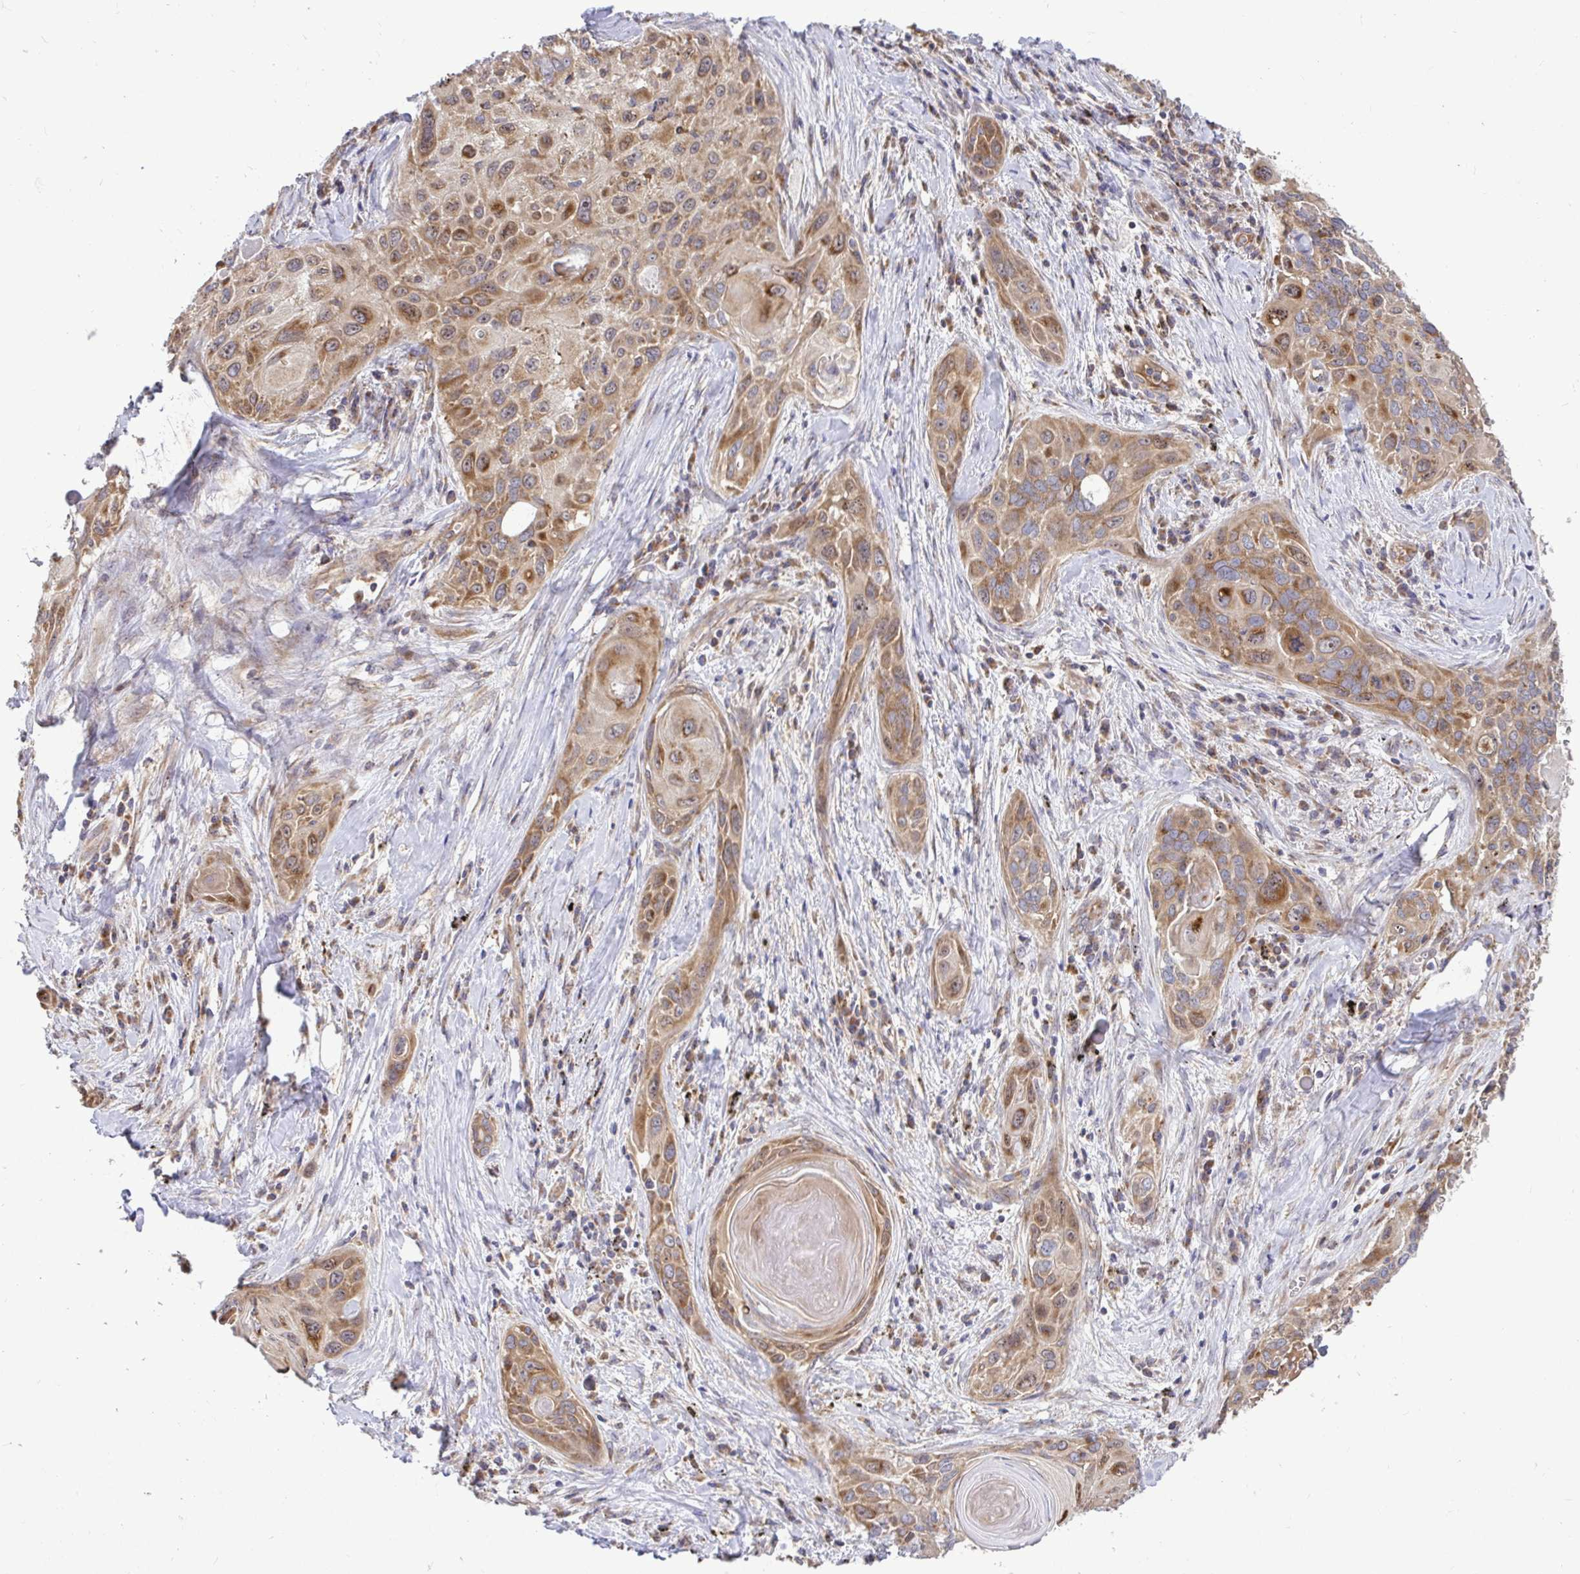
{"staining": {"intensity": "moderate", "quantity": ">75%", "location": "cytoplasmic/membranous"}, "tissue": "lung cancer", "cell_type": "Tumor cells", "image_type": "cancer", "snomed": [{"axis": "morphology", "description": "Squamous cell carcinoma, NOS"}, {"axis": "topography", "description": "Lung"}], "caption": "The histopathology image displays a brown stain indicating the presence of a protein in the cytoplasmic/membranous of tumor cells in lung squamous cell carcinoma.", "gene": "VTI1B", "patient": {"sex": "male", "age": 79}}